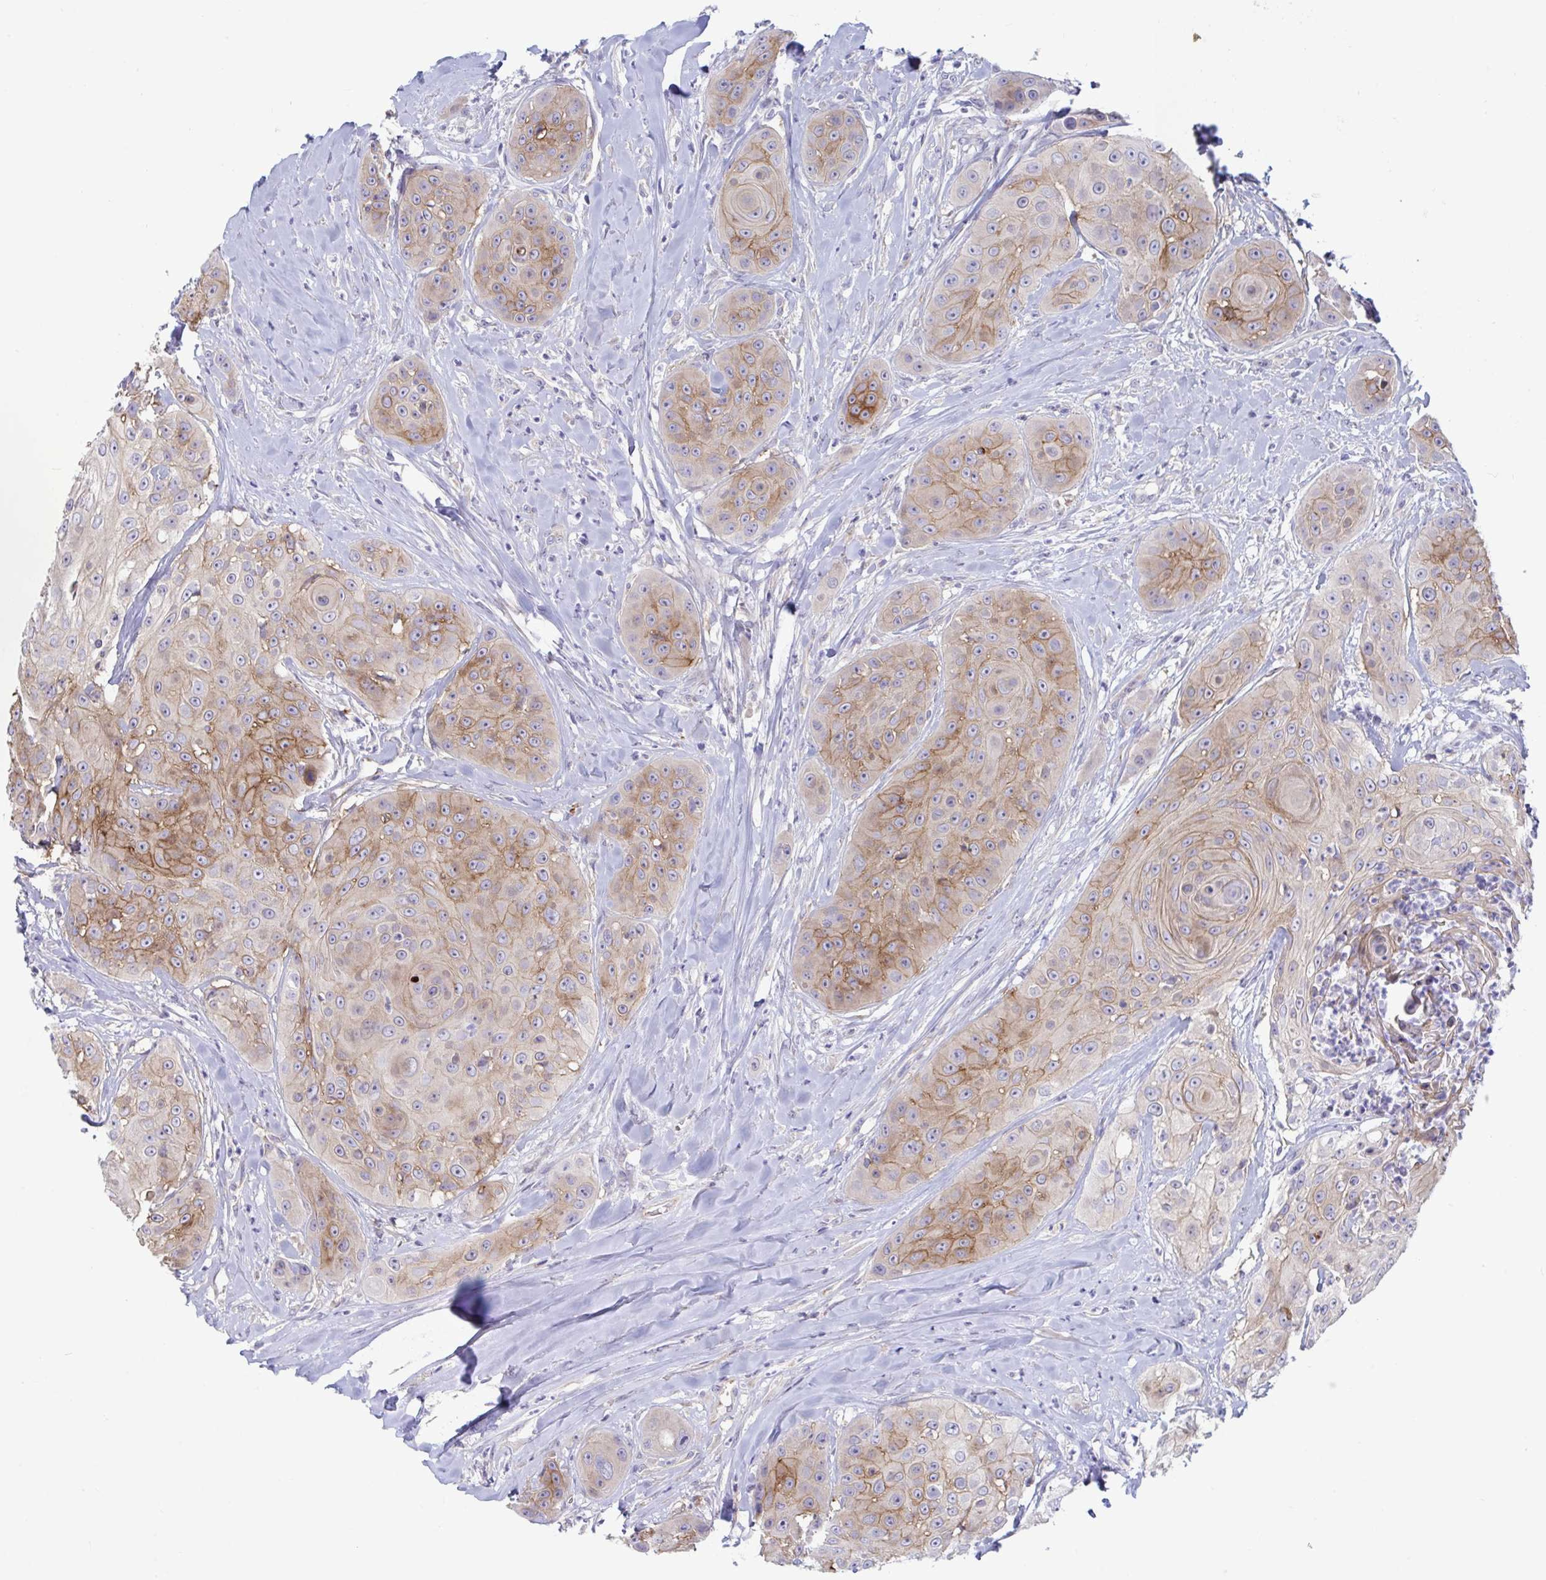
{"staining": {"intensity": "moderate", "quantity": "25%-75%", "location": "cytoplasmic/membranous"}, "tissue": "head and neck cancer", "cell_type": "Tumor cells", "image_type": "cancer", "snomed": [{"axis": "morphology", "description": "Squamous cell carcinoma, NOS"}, {"axis": "topography", "description": "Head-Neck"}], "caption": "The image shows immunohistochemical staining of head and neck cancer. There is moderate cytoplasmic/membranous positivity is present in approximately 25%-75% of tumor cells.", "gene": "IL37", "patient": {"sex": "male", "age": 83}}